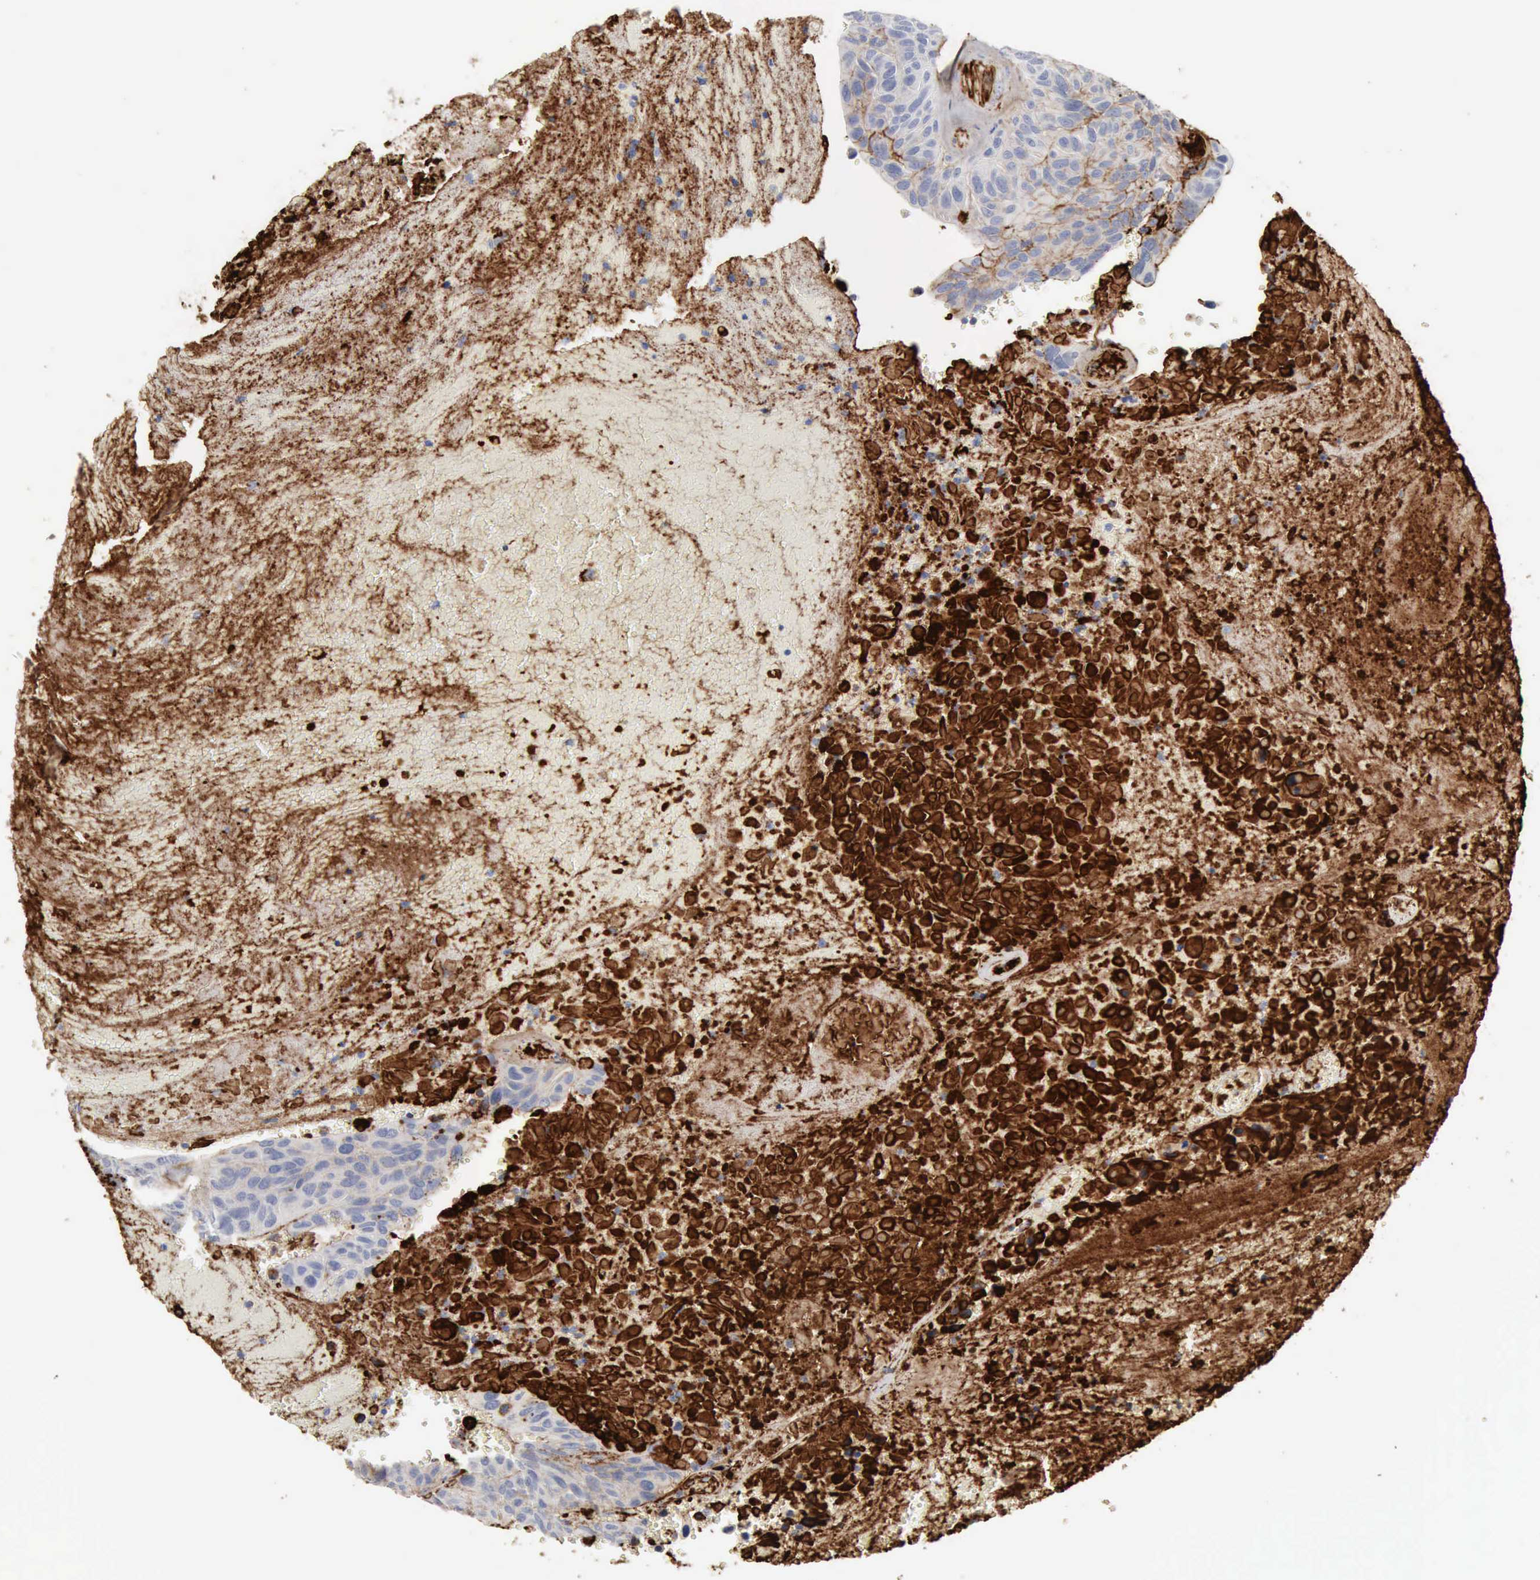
{"staining": {"intensity": "strong", "quantity": "25%-75%", "location": "nuclear"}, "tissue": "urothelial cancer", "cell_type": "Tumor cells", "image_type": "cancer", "snomed": [{"axis": "morphology", "description": "Urothelial carcinoma, High grade"}, {"axis": "topography", "description": "Urinary bladder"}], "caption": "There is high levels of strong nuclear staining in tumor cells of urothelial cancer, as demonstrated by immunohistochemical staining (brown color).", "gene": "C4BPA", "patient": {"sex": "male", "age": 66}}